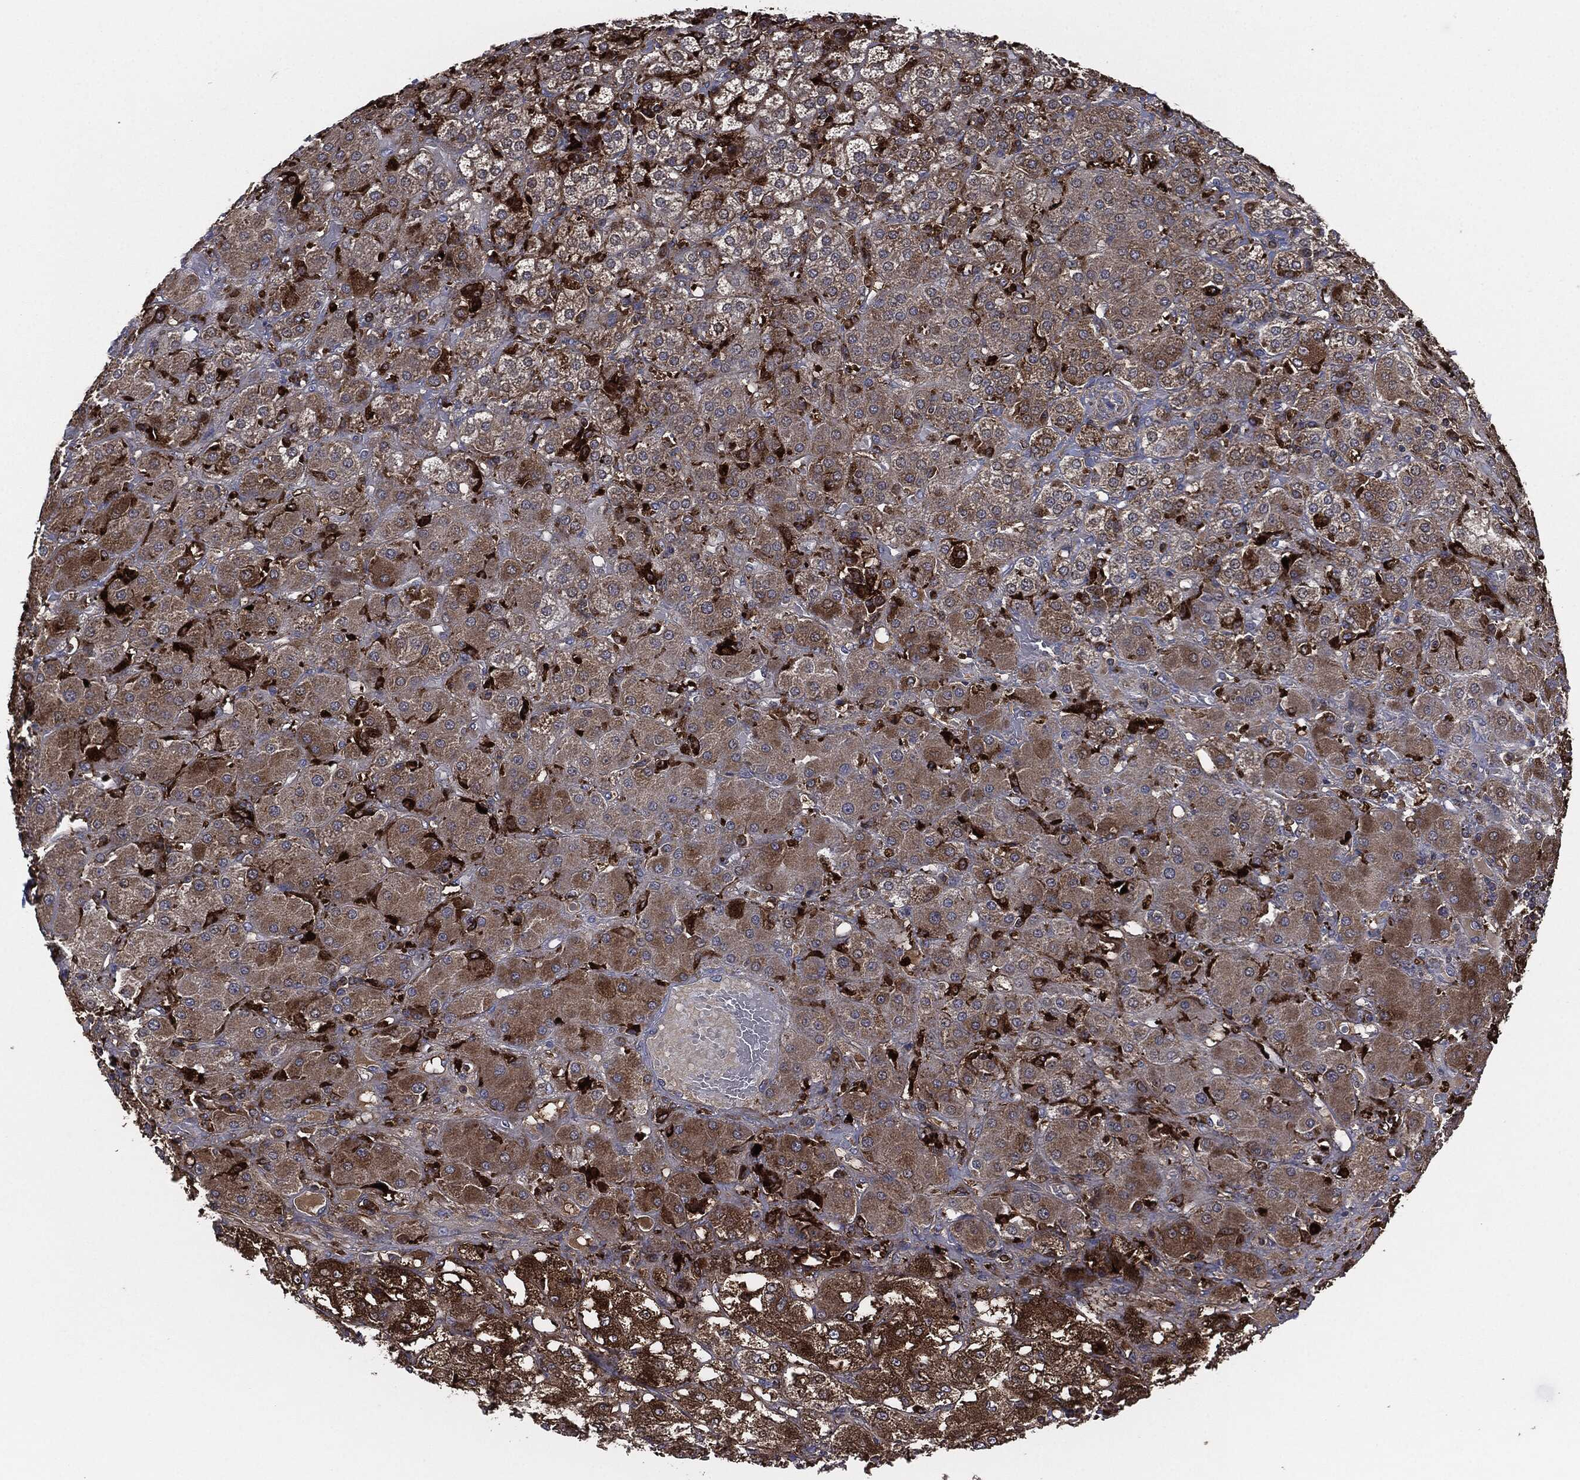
{"staining": {"intensity": "moderate", "quantity": ">75%", "location": "cytoplasmic/membranous"}, "tissue": "adrenal gland", "cell_type": "Glandular cells", "image_type": "normal", "snomed": [{"axis": "morphology", "description": "Normal tissue, NOS"}, {"axis": "topography", "description": "Adrenal gland"}], "caption": "A brown stain shows moderate cytoplasmic/membranous expression of a protein in glandular cells of normal human adrenal gland.", "gene": "TMEM11", "patient": {"sex": "male", "age": 70}}